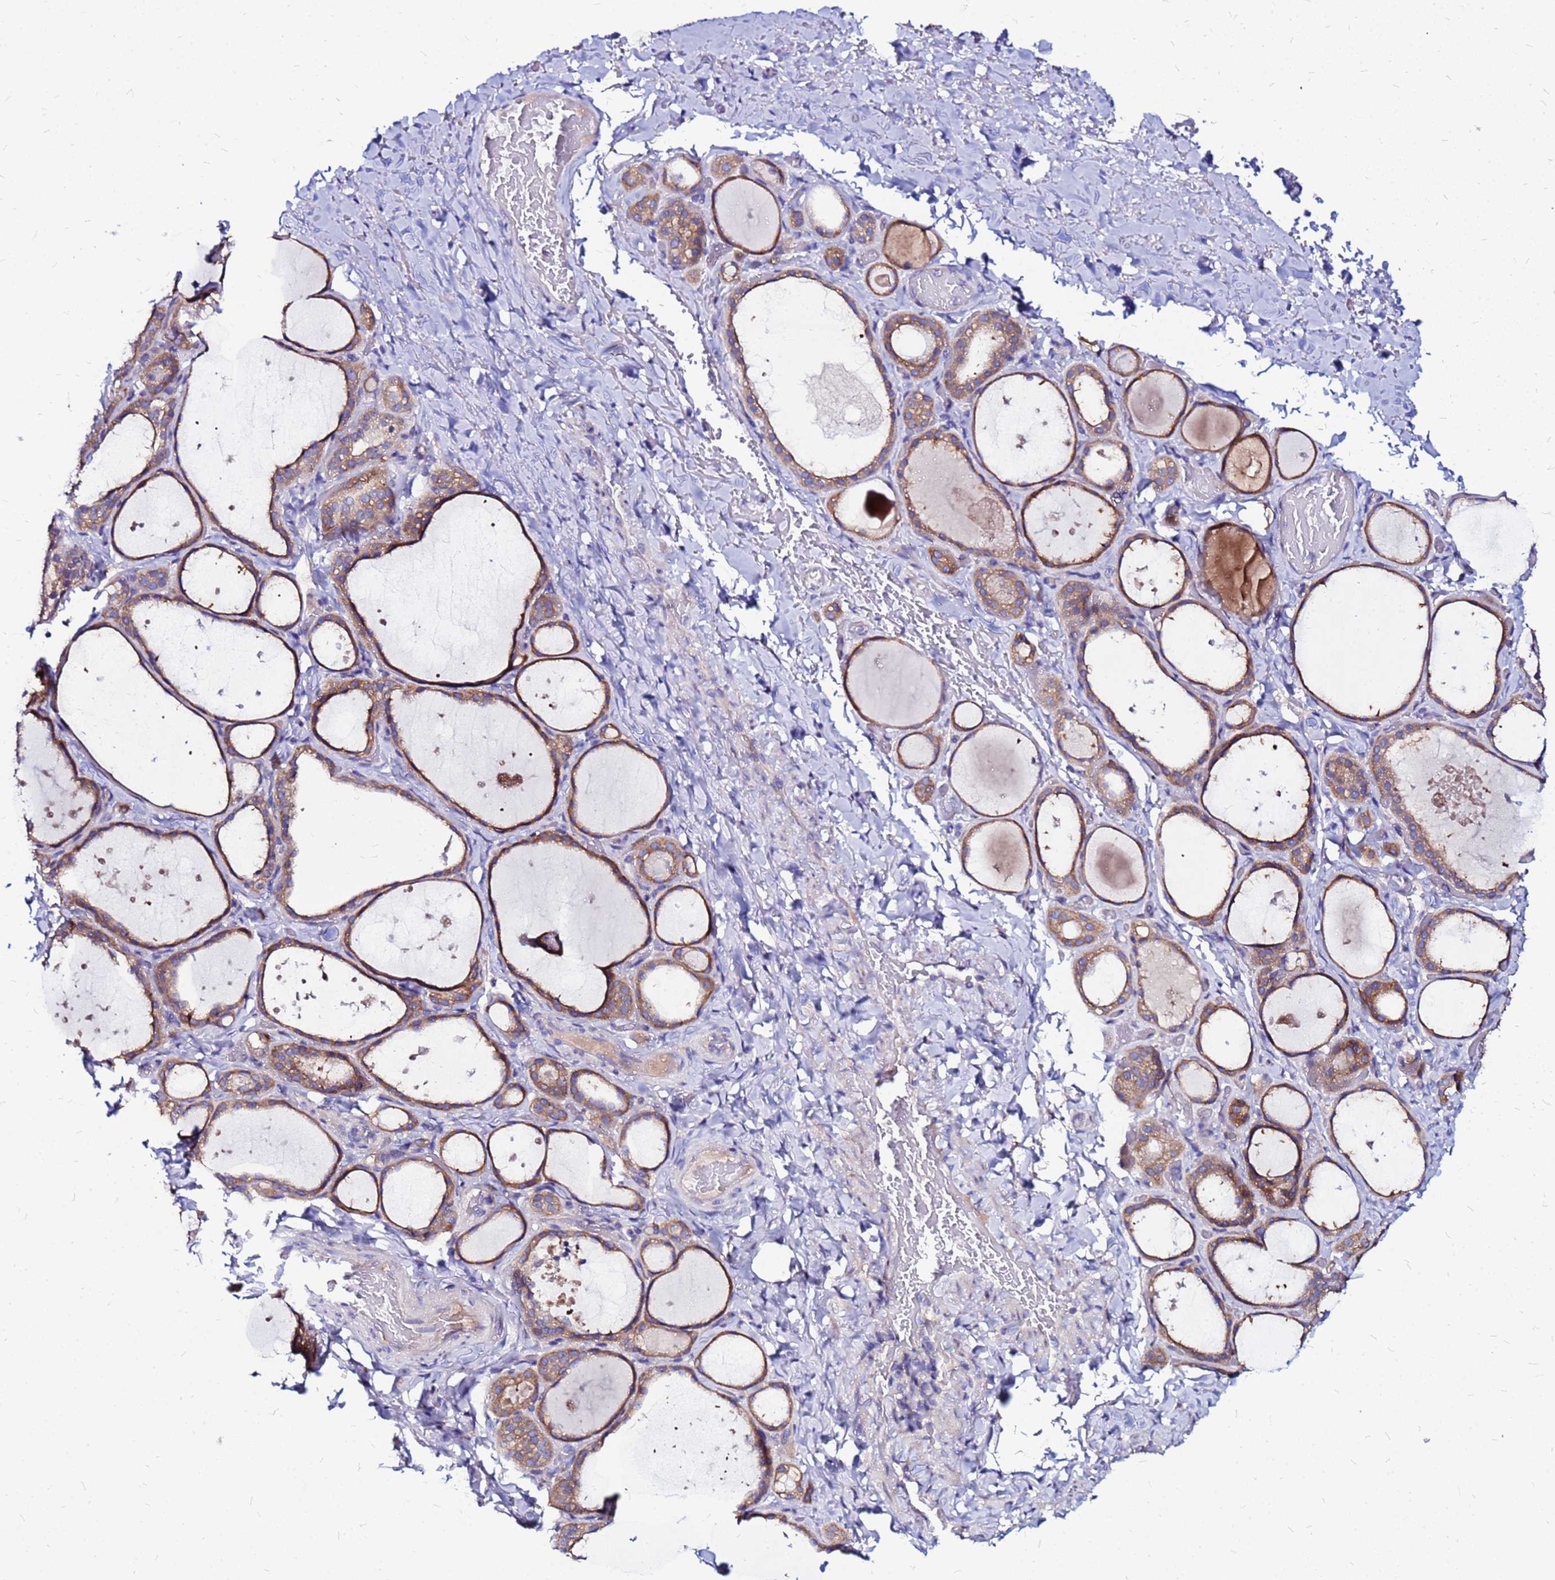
{"staining": {"intensity": "moderate", "quantity": "25%-75%", "location": "cytoplasmic/membranous"}, "tissue": "thyroid gland", "cell_type": "Glandular cells", "image_type": "normal", "snomed": [{"axis": "morphology", "description": "Normal tissue, NOS"}, {"axis": "topography", "description": "Thyroid gland"}], "caption": "IHC of normal thyroid gland exhibits medium levels of moderate cytoplasmic/membranous positivity in about 25%-75% of glandular cells.", "gene": "ARHGEF35", "patient": {"sex": "female", "age": 44}}